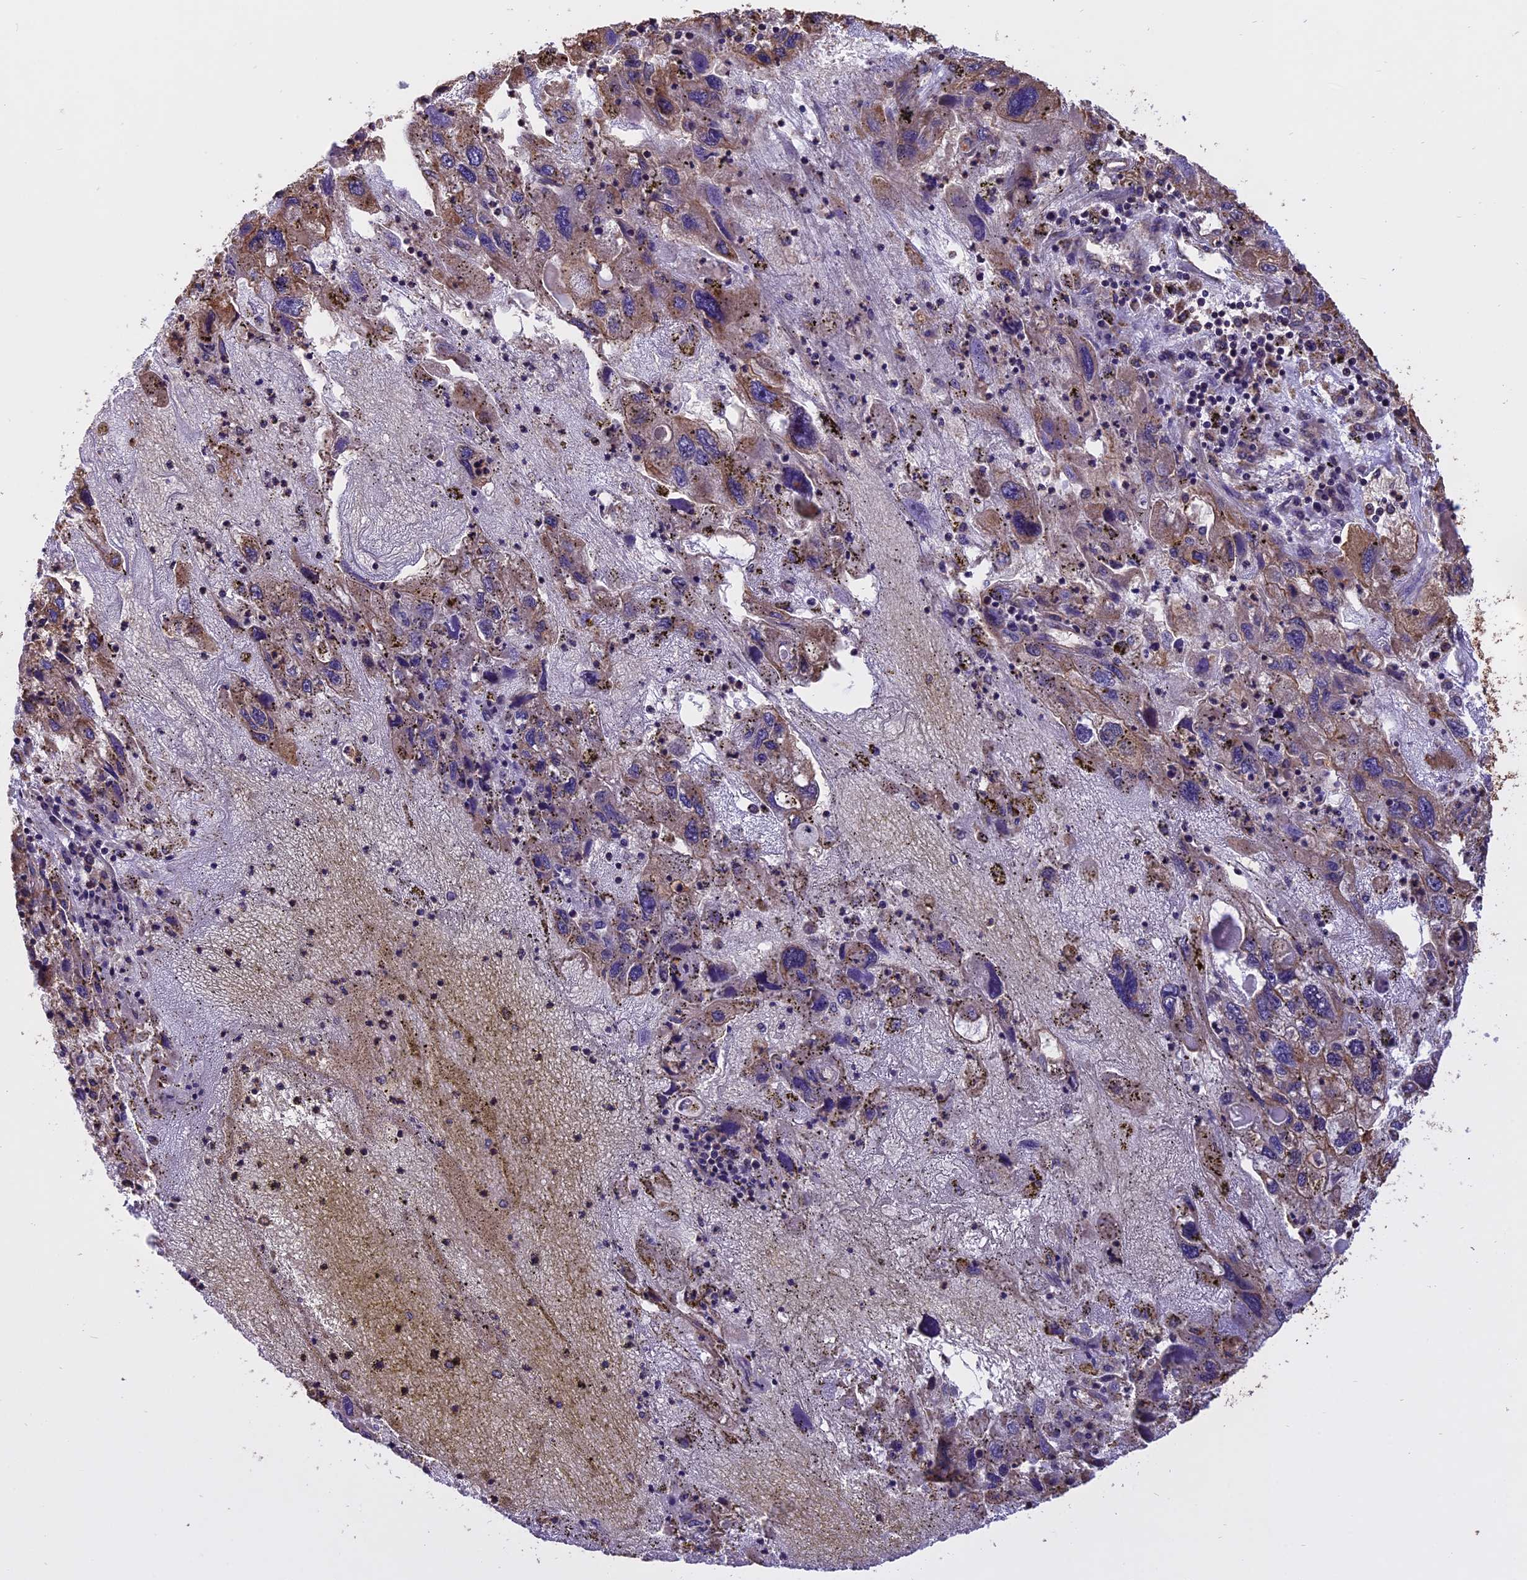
{"staining": {"intensity": "weak", "quantity": ">75%", "location": "cytoplasmic/membranous"}, "tissue": "endometrial cancer", "cell_type": "Tumor cells", "image_type": "cancer", "snomed": [{"axis": "morphology", "description": "Adenocarcinoma, NOS"}, {"axis": "topography", "description": "Endometrium"}], "caption": "A high-resolution histopathology image shows IHC staining of endometrial cancer, which exhibits weak cytoplasmic/membranous positivity in approximately >75% of tumor cells.", "gene": "CHMP2A", "patient": {"sex": "female", "age": 49}}